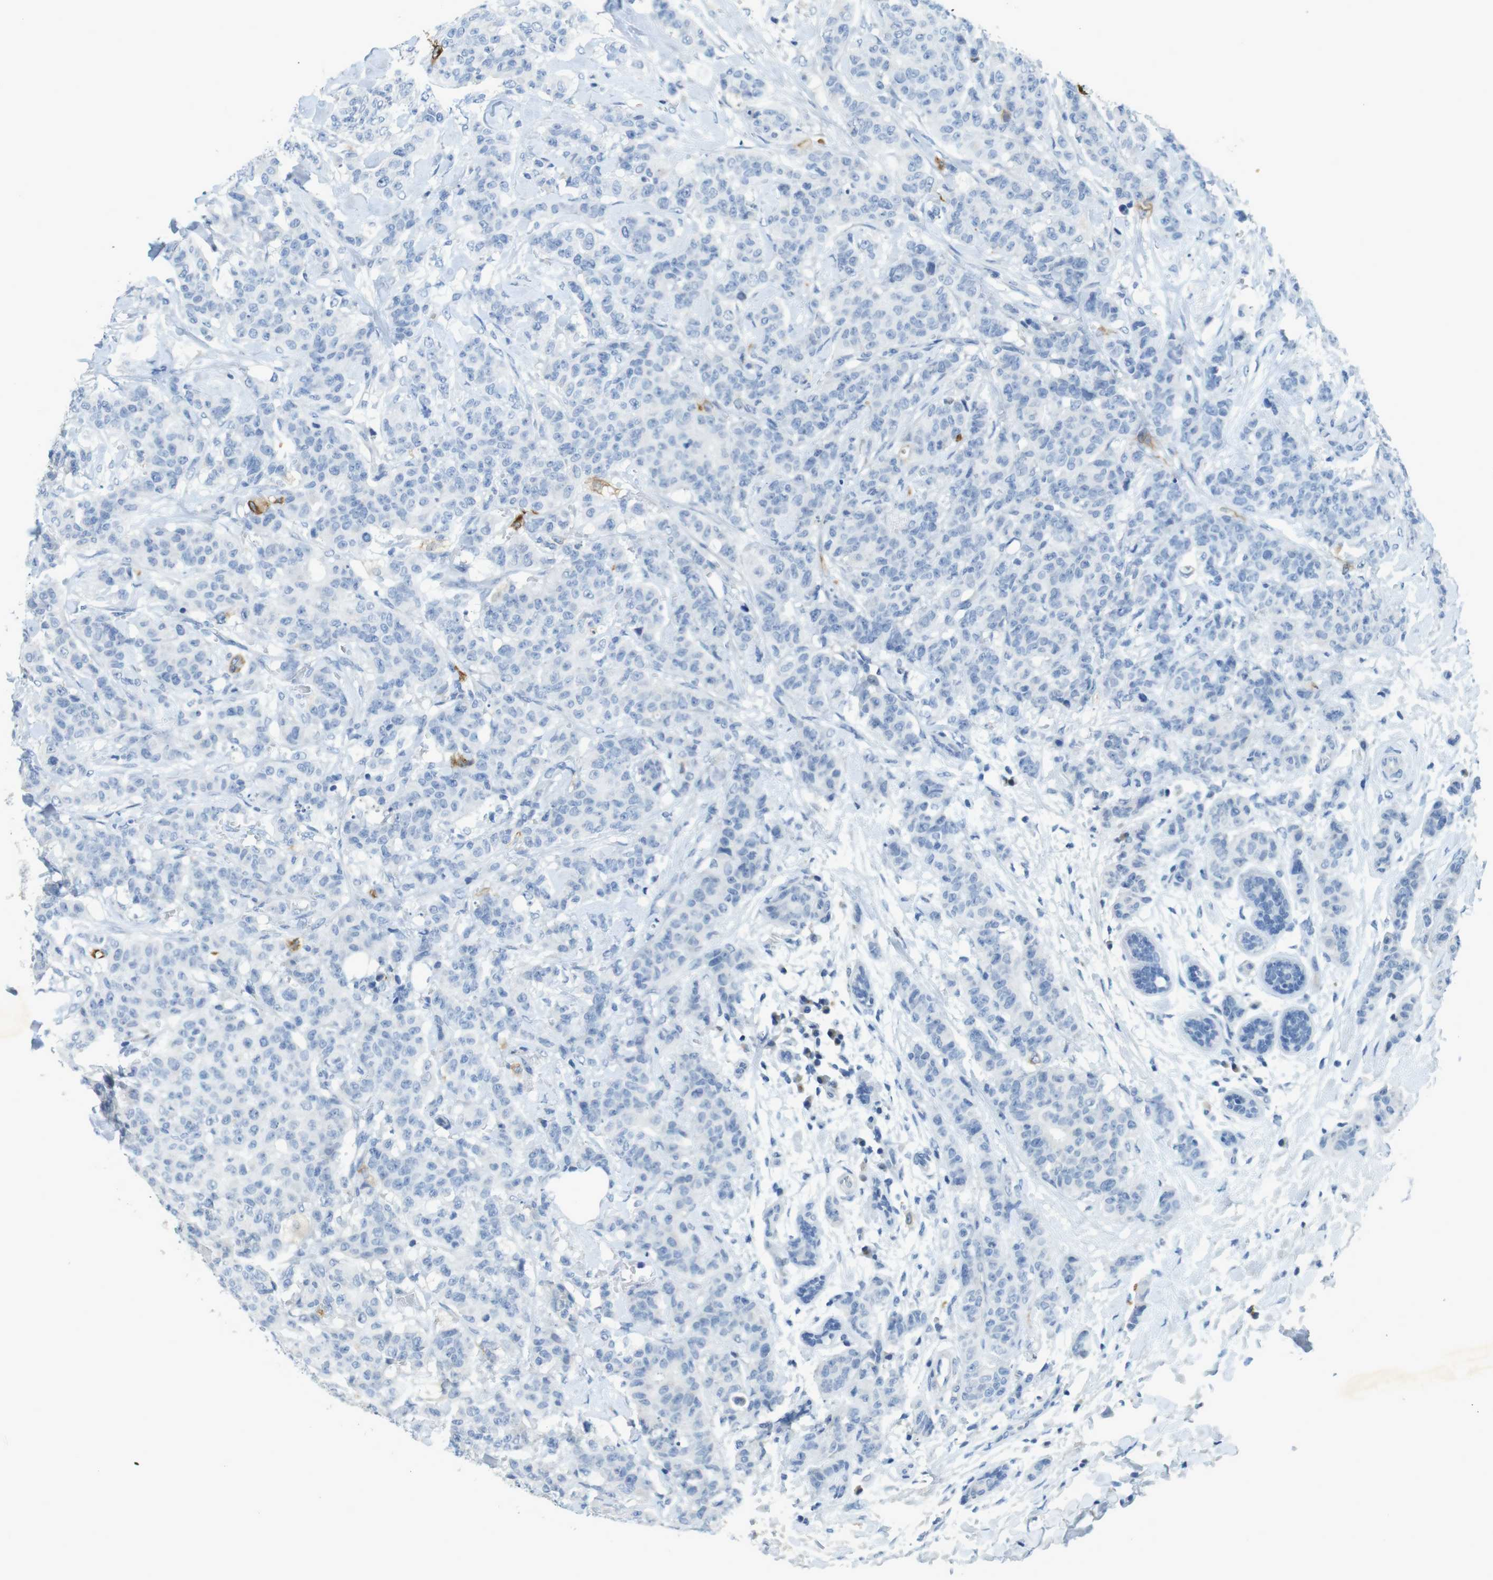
{"staining": {"intensity": "negative", "quantity": "none", "location": "none"}, "tissue": "breast cancer", "cell_type": "Tumor cells", "image_type": "cancer", "snomed": [{"axis": "morphology", "description": "Normal tissue, NOS"}, {"axis": "morphology", "description": "Duct carcinoma"}, {"axis": "topography", "description": "Breast"}], "caption": "A photomicrograph of breast invasive ductal carcinoma stained for a protein exhibits no brown staining in tumor cells. The staining was performed using DAB to visualize the protein expression in brown, while the nuclei were stained in blue with hematoxylin (Magnification: 20x).", "gene": "CD320", "patient": {"sex": "female", "age": 40}}